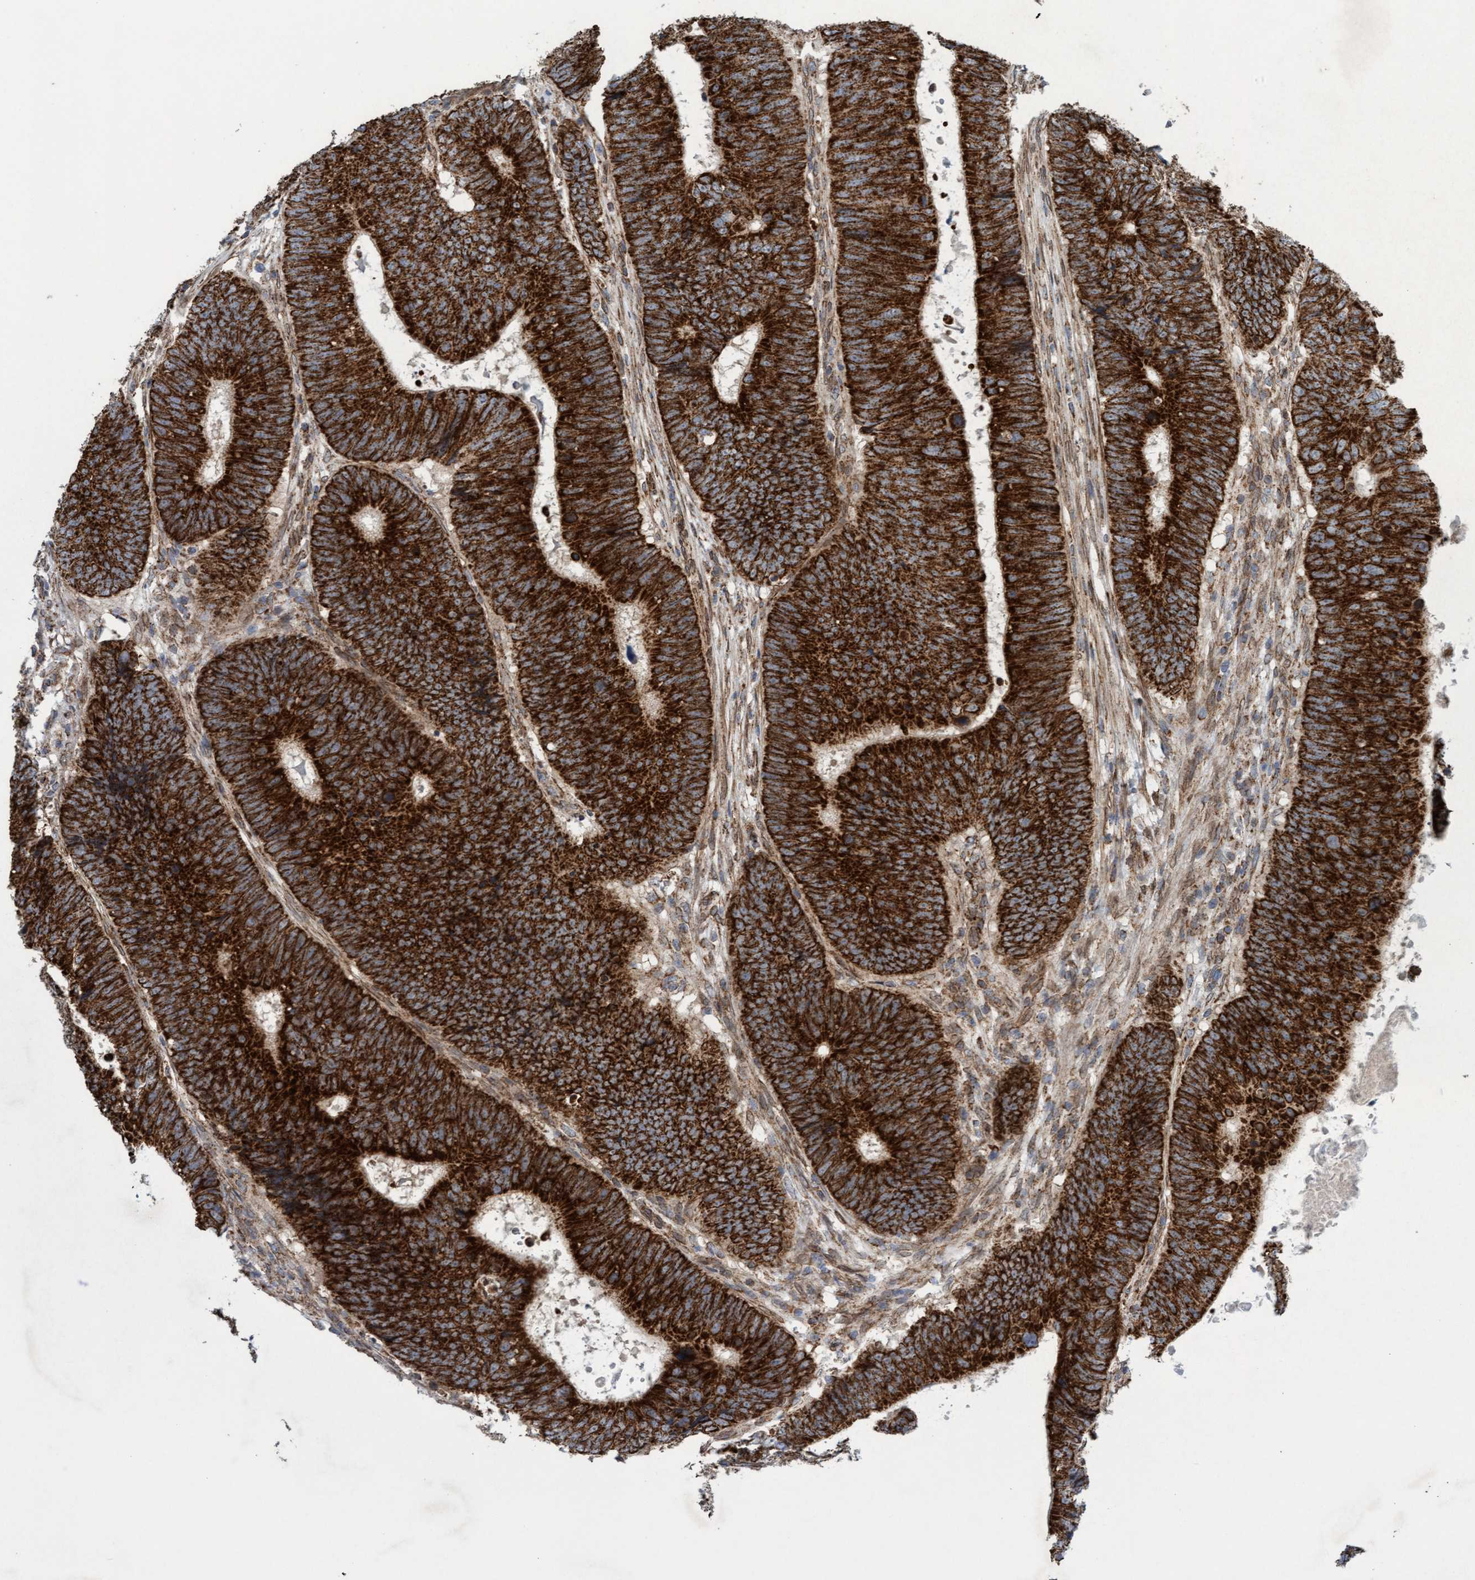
{"staining": {"intensity": "strong", "quantity": ">75%", "location": "cytoplasmic/membranous"}, "tissue": "colorectal cancer", "cell_type": "Tumor cells", "image_type": "cancer", "snomed": [{"axis": "morphology", "description": "Adenocarcinoma, NOS"}, {"axis": "topography", "description": "Colon"}], "caption": "This is a histology image of immunohistochemistry (IHC) staining of colorectal adenocarcinoma, which shows strong staining in the cytoplasmic/membranous of tumor cells.", "gene": "MRPS23", "patient": {"sex": "male", "age": 56}}